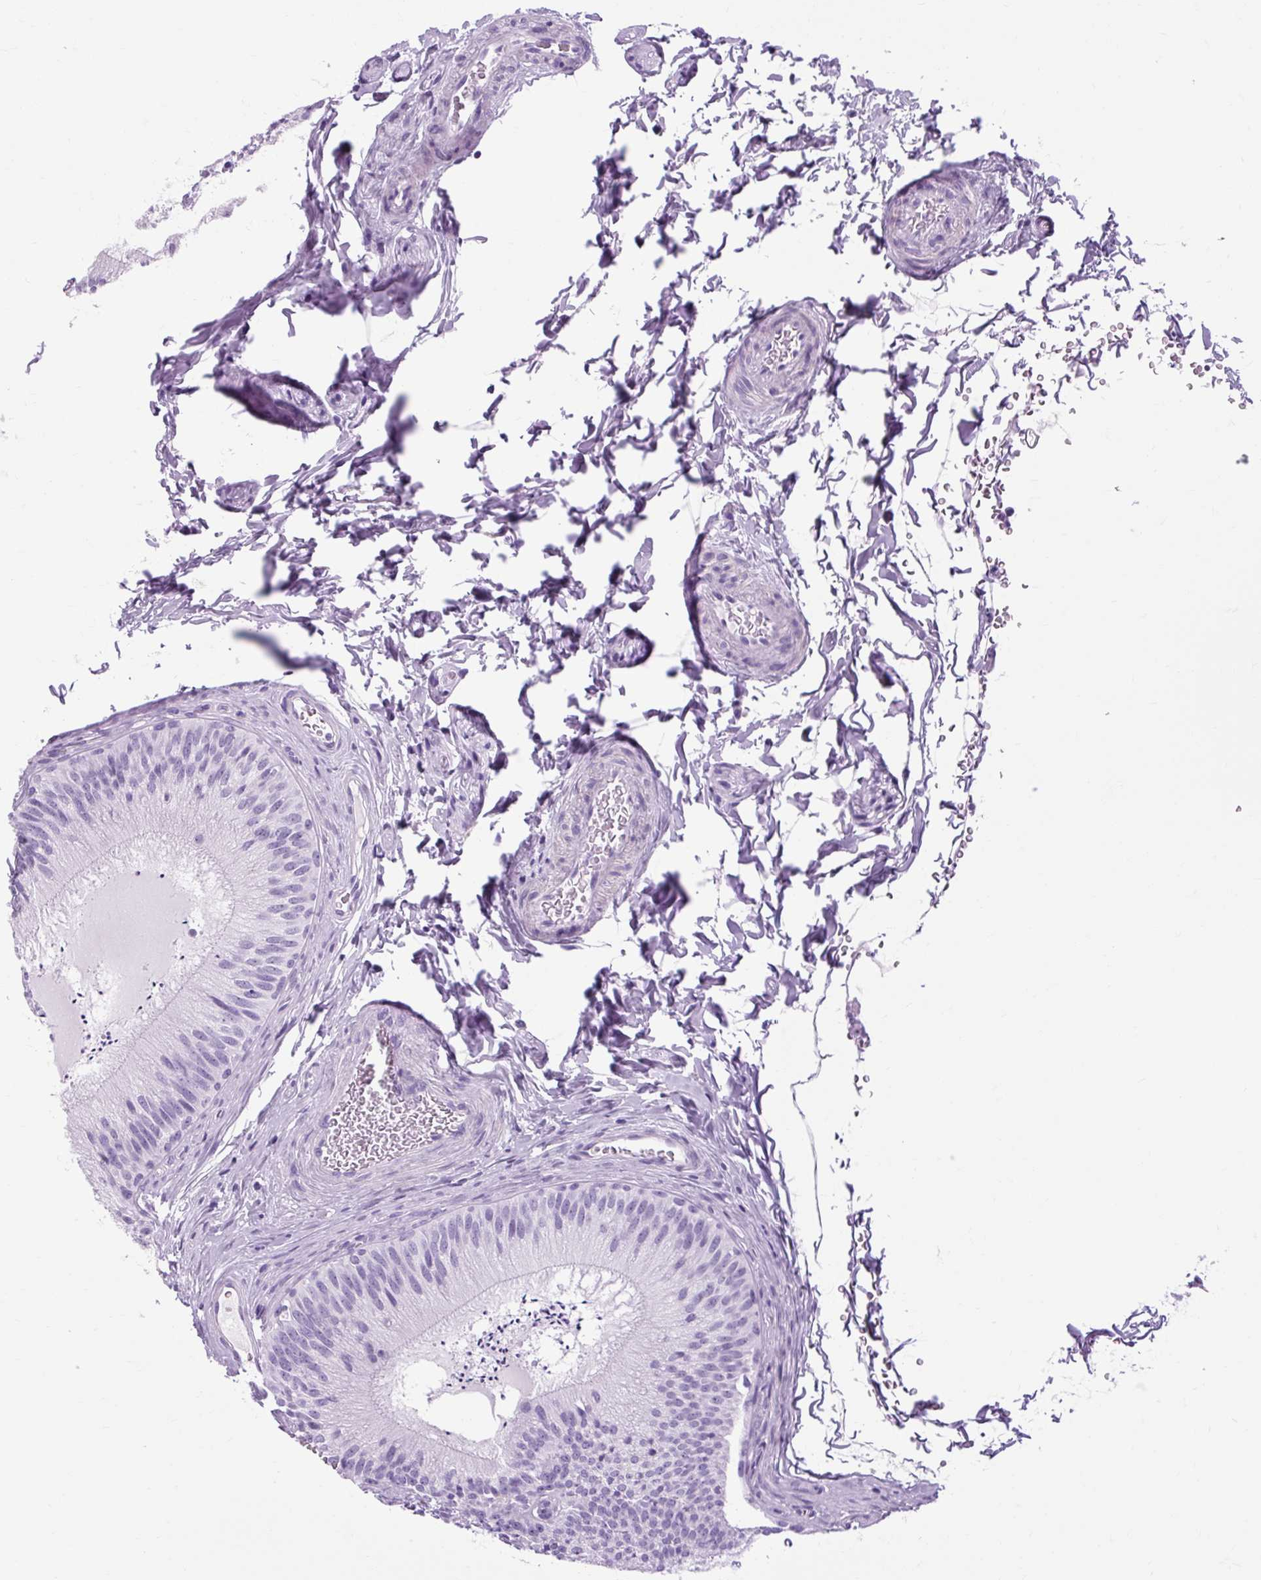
{"staining": {"intensity": "negative", "quantity": "none", "location": "none"}, "tissue": "epididymis", "cell_type": "Glandular cells", "image_type": "normal", "snomed": [{"axis": "morphology", "description": "Normal tissue, NOS"}, {"axis": "topography", "description": "Epididymis"}], "caption": "Epididymis was stained to show a protein in brown. There is no significant positivity in glandular cells. Nuclei are stained in blue.", "gene": "OOEP", "patient": {"sex": "male", "age": 24}}